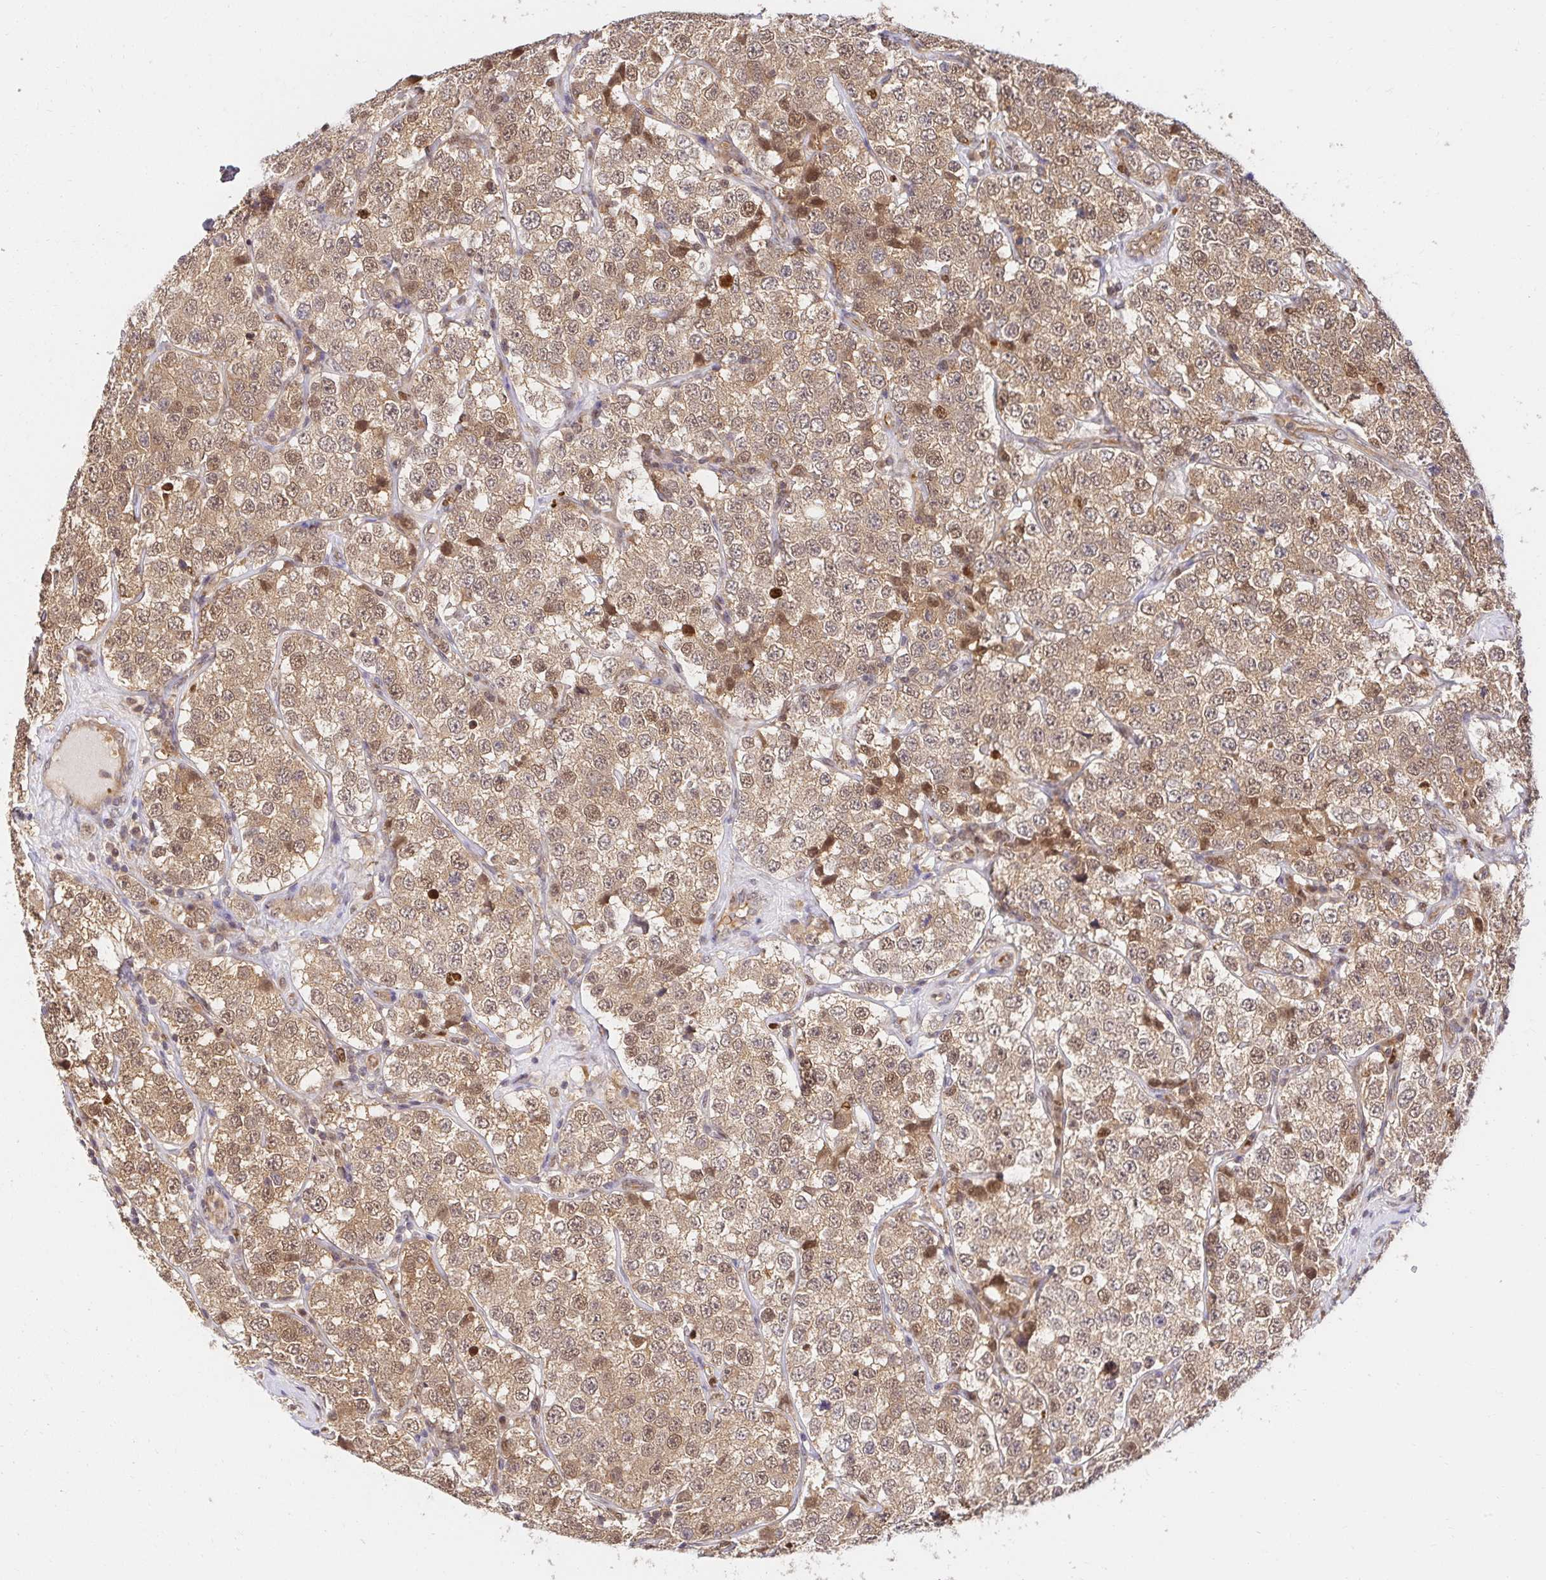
{"staining": {"intensity": "moderate", "quantity": ">75%", "location": "cytoplasmic/membranous,nuclear"}, "tissue": "testis cancer", "cell_type": "Tumor cells", "image_type": "cancer", "snomed": [{"axis": "morphology", "description": "Seminoma, NOS"}, {"axis": "topography", "description": "Testis"}], "caption": "Testis cancer (seminoma) was stained to show a protein in brown. There is medium levels of moderate cytoplasmic/membranous and nuclear expression in approximately >75% of tumor cells.", "gene": "PSMA4", "patient": {"sex": "male", "age": 34}}